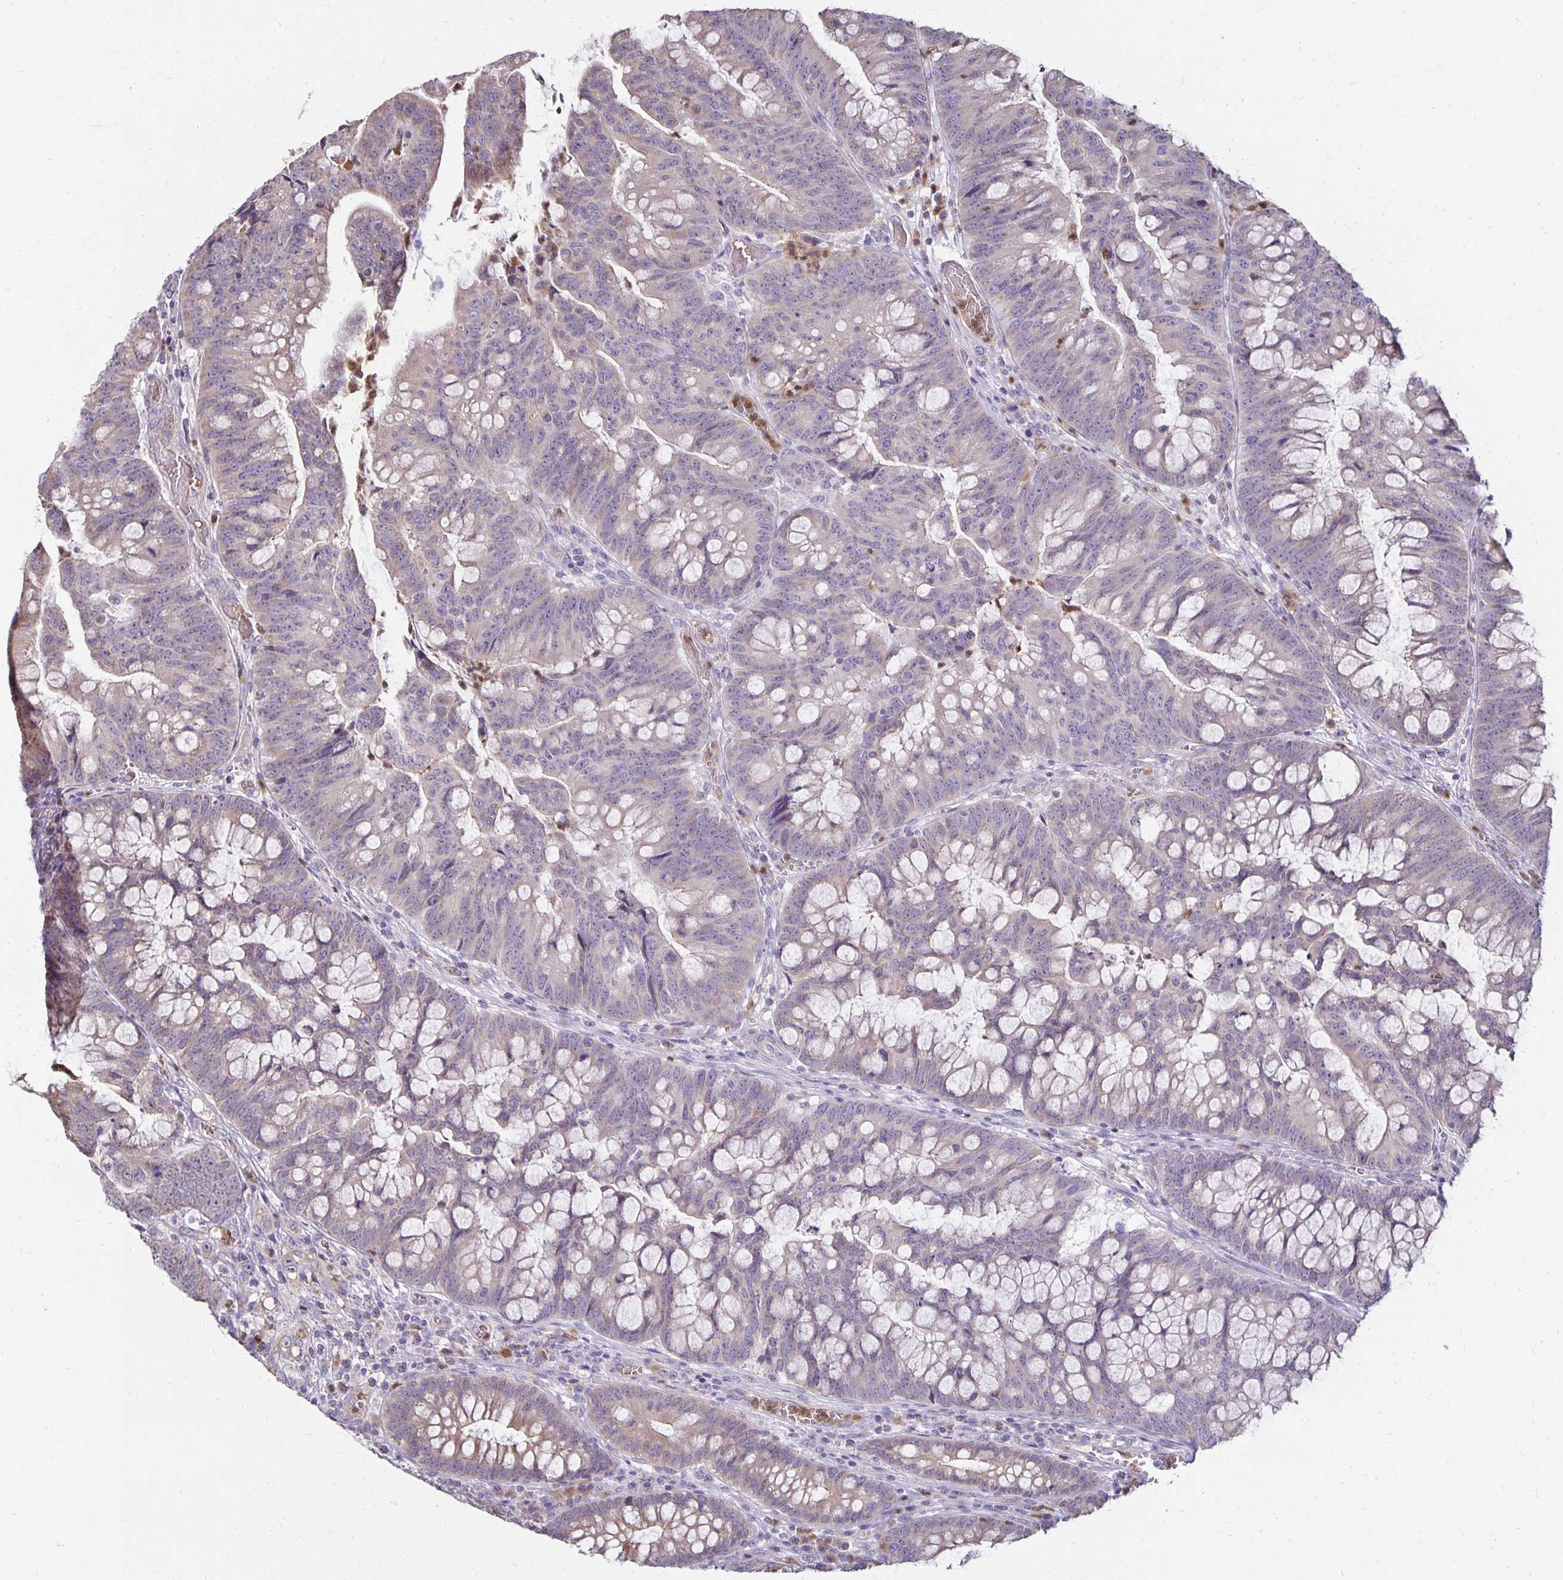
{"staining": {"intensity": "weak", "quantity": "25%-75%", "location": "cytoplasmic/membranous"}, "tissue": "colorectal cancer", "cell_type": "Tumor cells", "image_type": "cancer", "snomed": [{"axis": "morphology", "description": "Adenocarcinoma, NOS"}, {"axis": "topography", "description": "Colon"}], "caption": "Colorectal cancer (adenocarcinoma) tissue reveals weak cytoplasmic/membranous expression in approximately 25%-75% of tumor cells", "gene": "FN3K", "patient": {"sex": "male", "age": 62}}